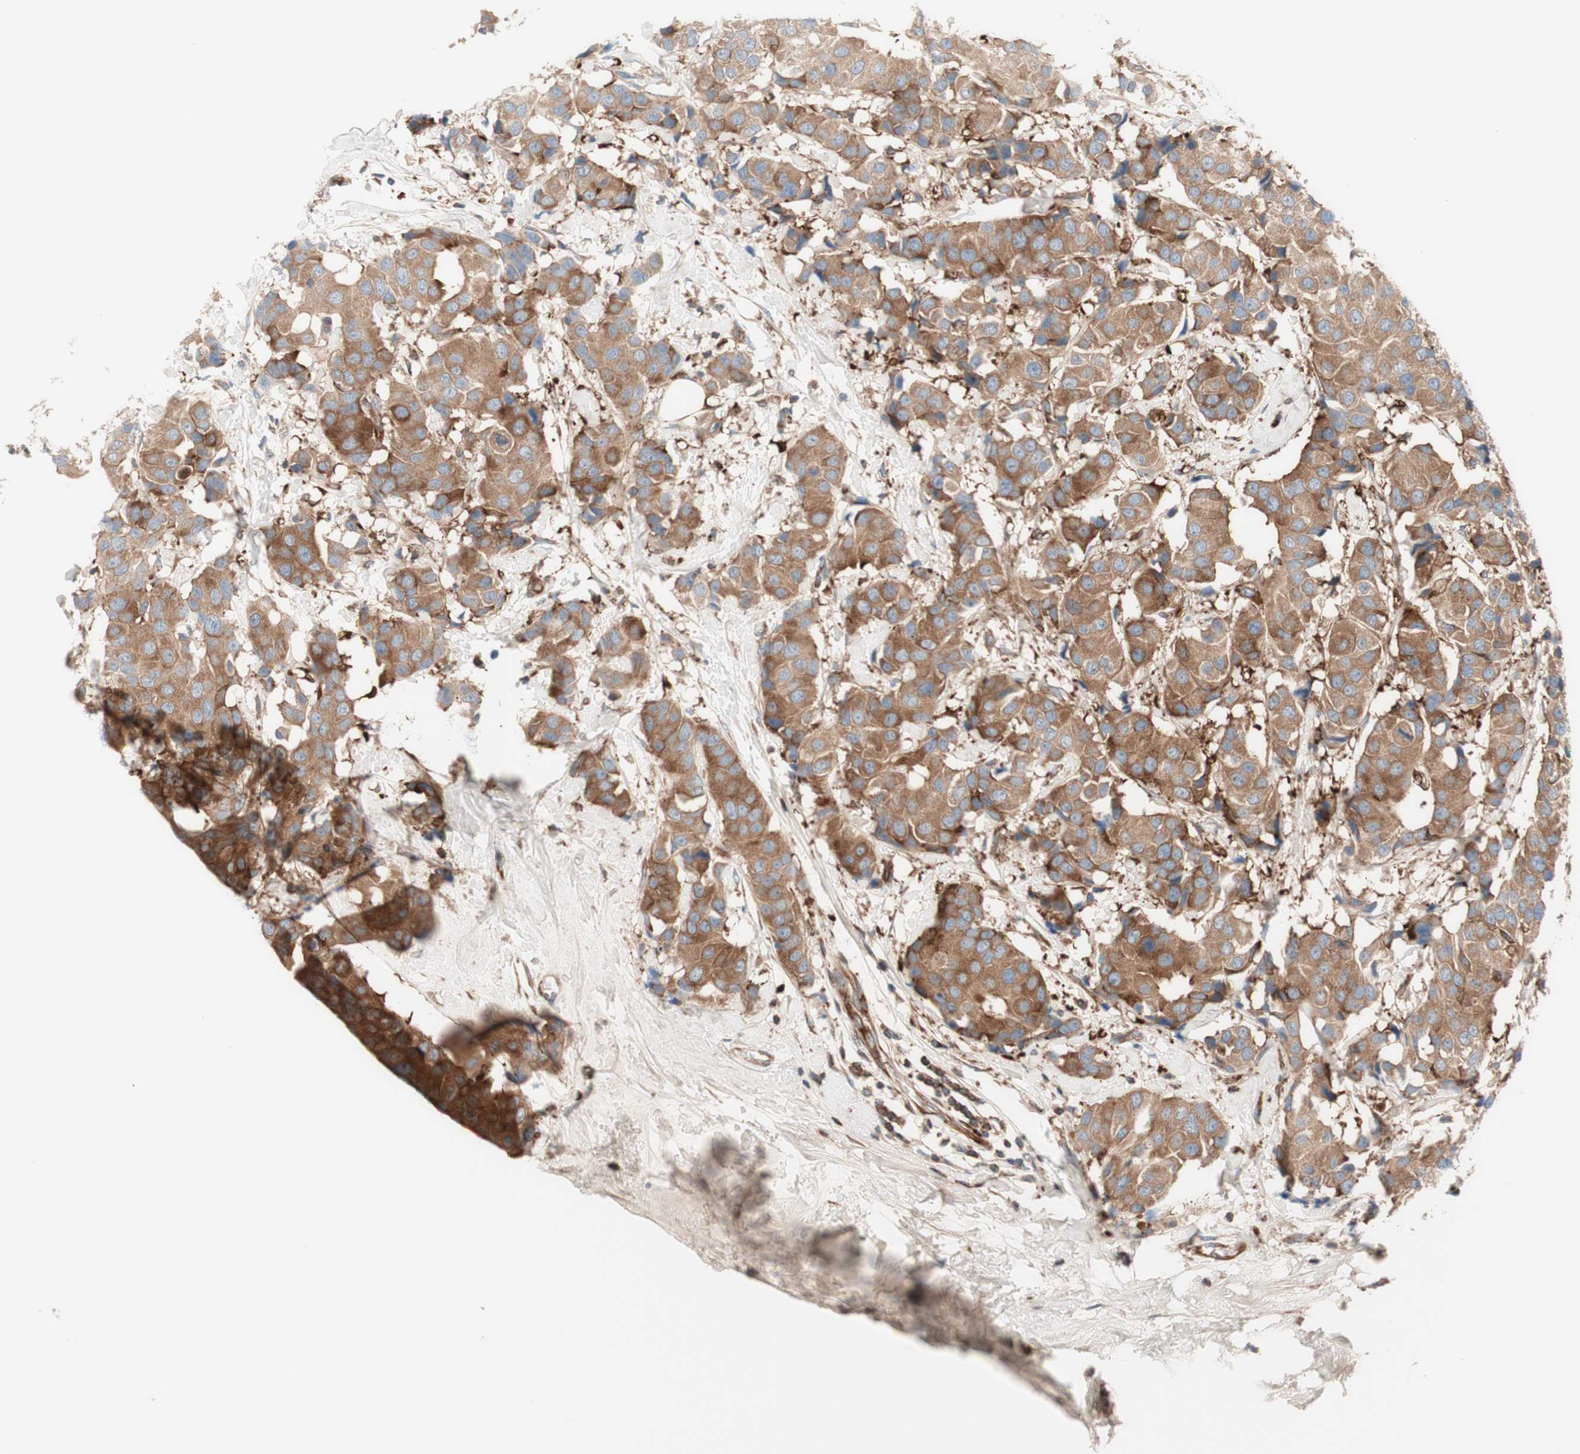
{"staining": {"intensity": "moderate", "quantity": ">75%", "location": "cytoplasmic/membranous"}, "tissue": "breast cancer", "cell_type": "Tumor cells", "image_type": "cancer", "snomed": [{"axis": "morphology", "description": "Normal tissue, NOS"}, {"axis": "morphology", "description": "Duct carcinoma"}, {"axis": "topography", "description": "Breast"}], "caption": "High-magnification brightfield microscopy of breast invasive ductal carcinoma stained with DAB (3,3'-diaminobenzidine) (brown) and counterstained with hematoxylin (blue). tumor cells exhibit moderate cytoplasmic/membranous expression is seen in approximately>75% of cells. Using DAB (brown) and hematoxylin (blue) stains, captured at high magnification using brightfield microscopy.", "gene": "CCN4", "patient": {"sex": "female", "age": 39}}